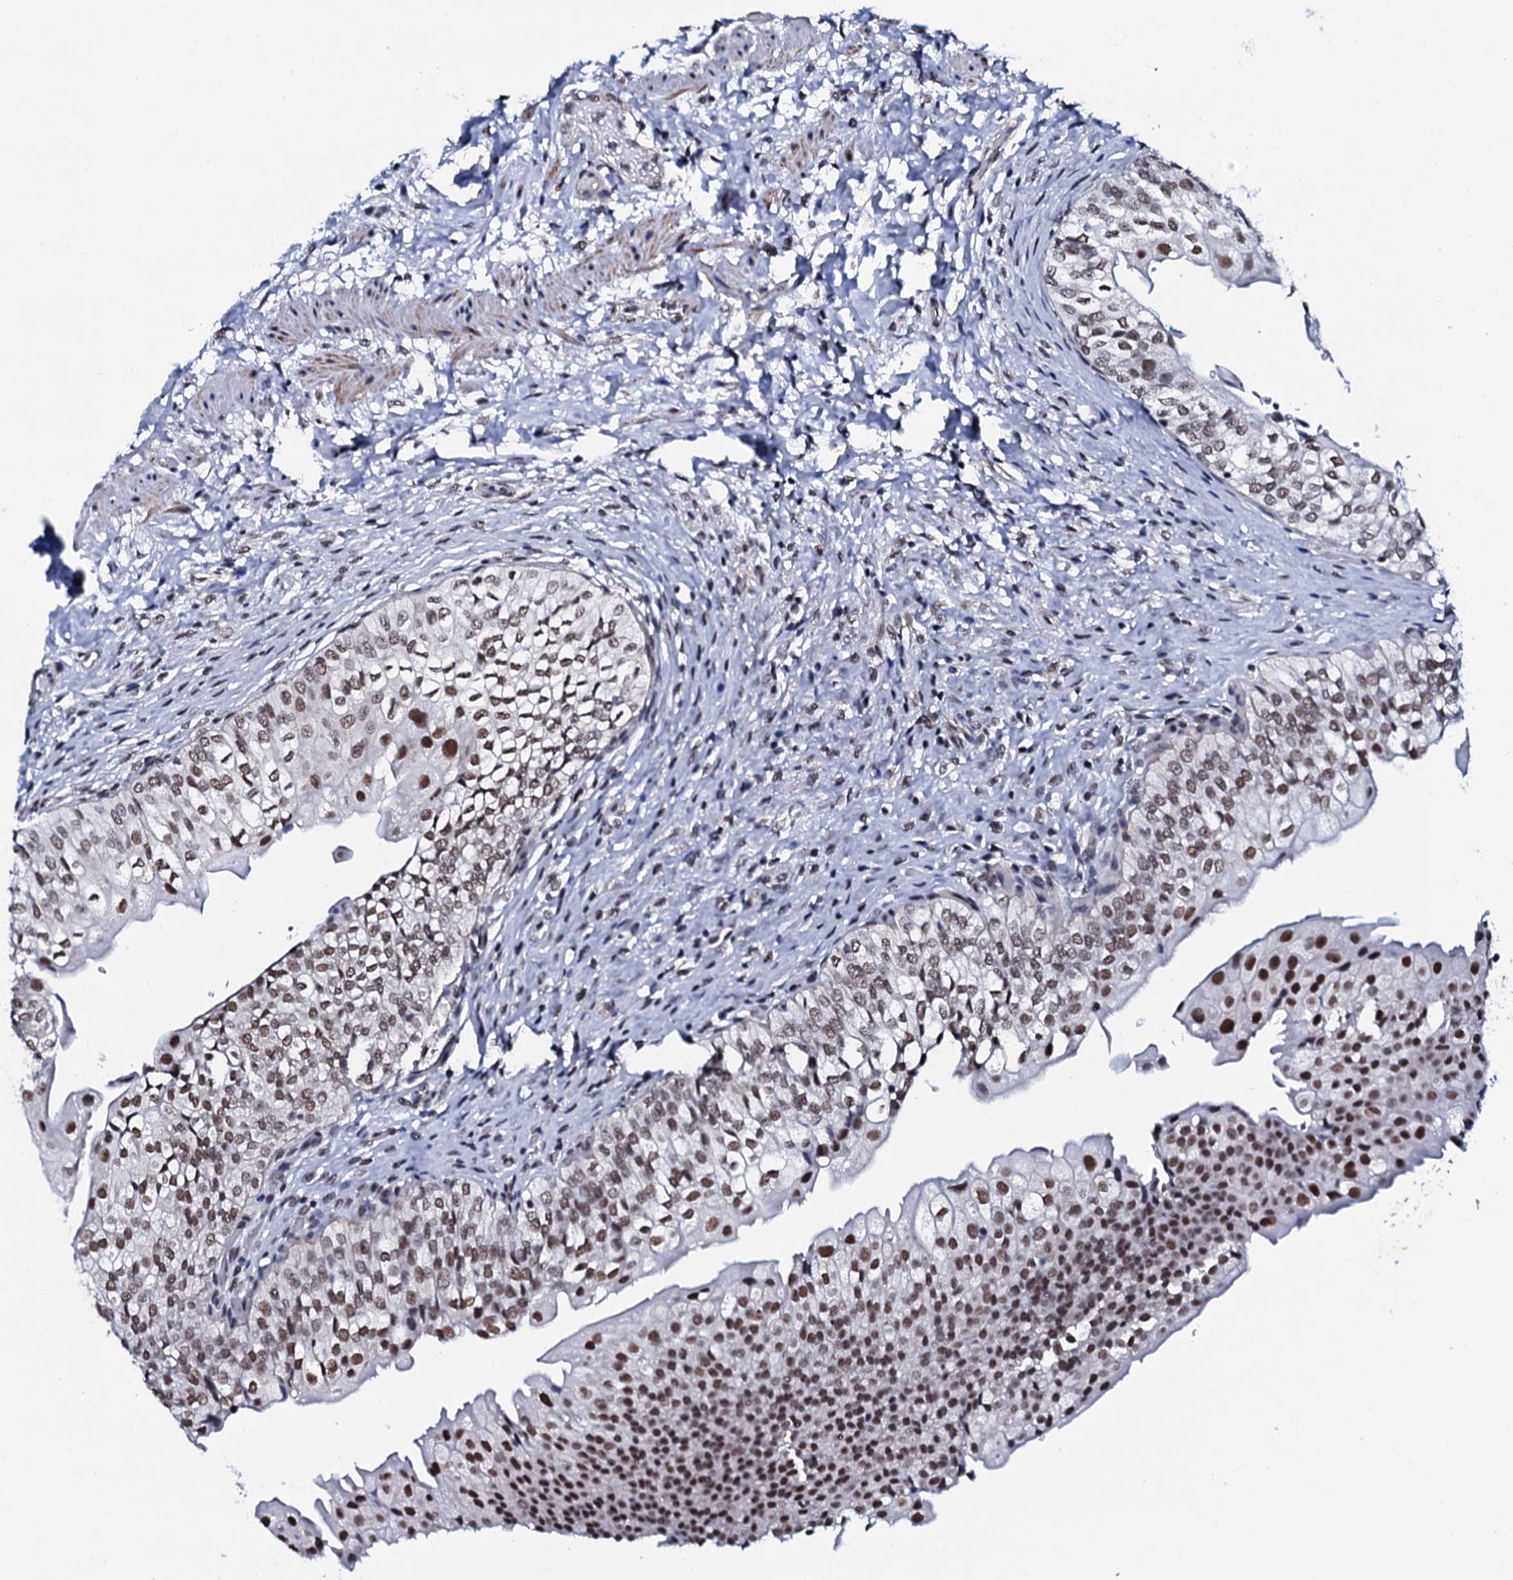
{"staining": {"intensity": "moderate", "quantity": ">75%", "location": "nuclear"}, "tissue": "urinary bladder", "cell_type": "Urothelial cells", "image_type": "normal", "snomed": [{"axis": "morphology", "description": "Normal tissue, NOS"}, {"axis": "topography", "description": "Urinary bladder"}], "caption": "Urinary bladder stained with IHC displays moderate nuclear staining in about >75% of urothelial cells.", "gene": "CWC15", "patient": {"sex": "male", "age": 55}}